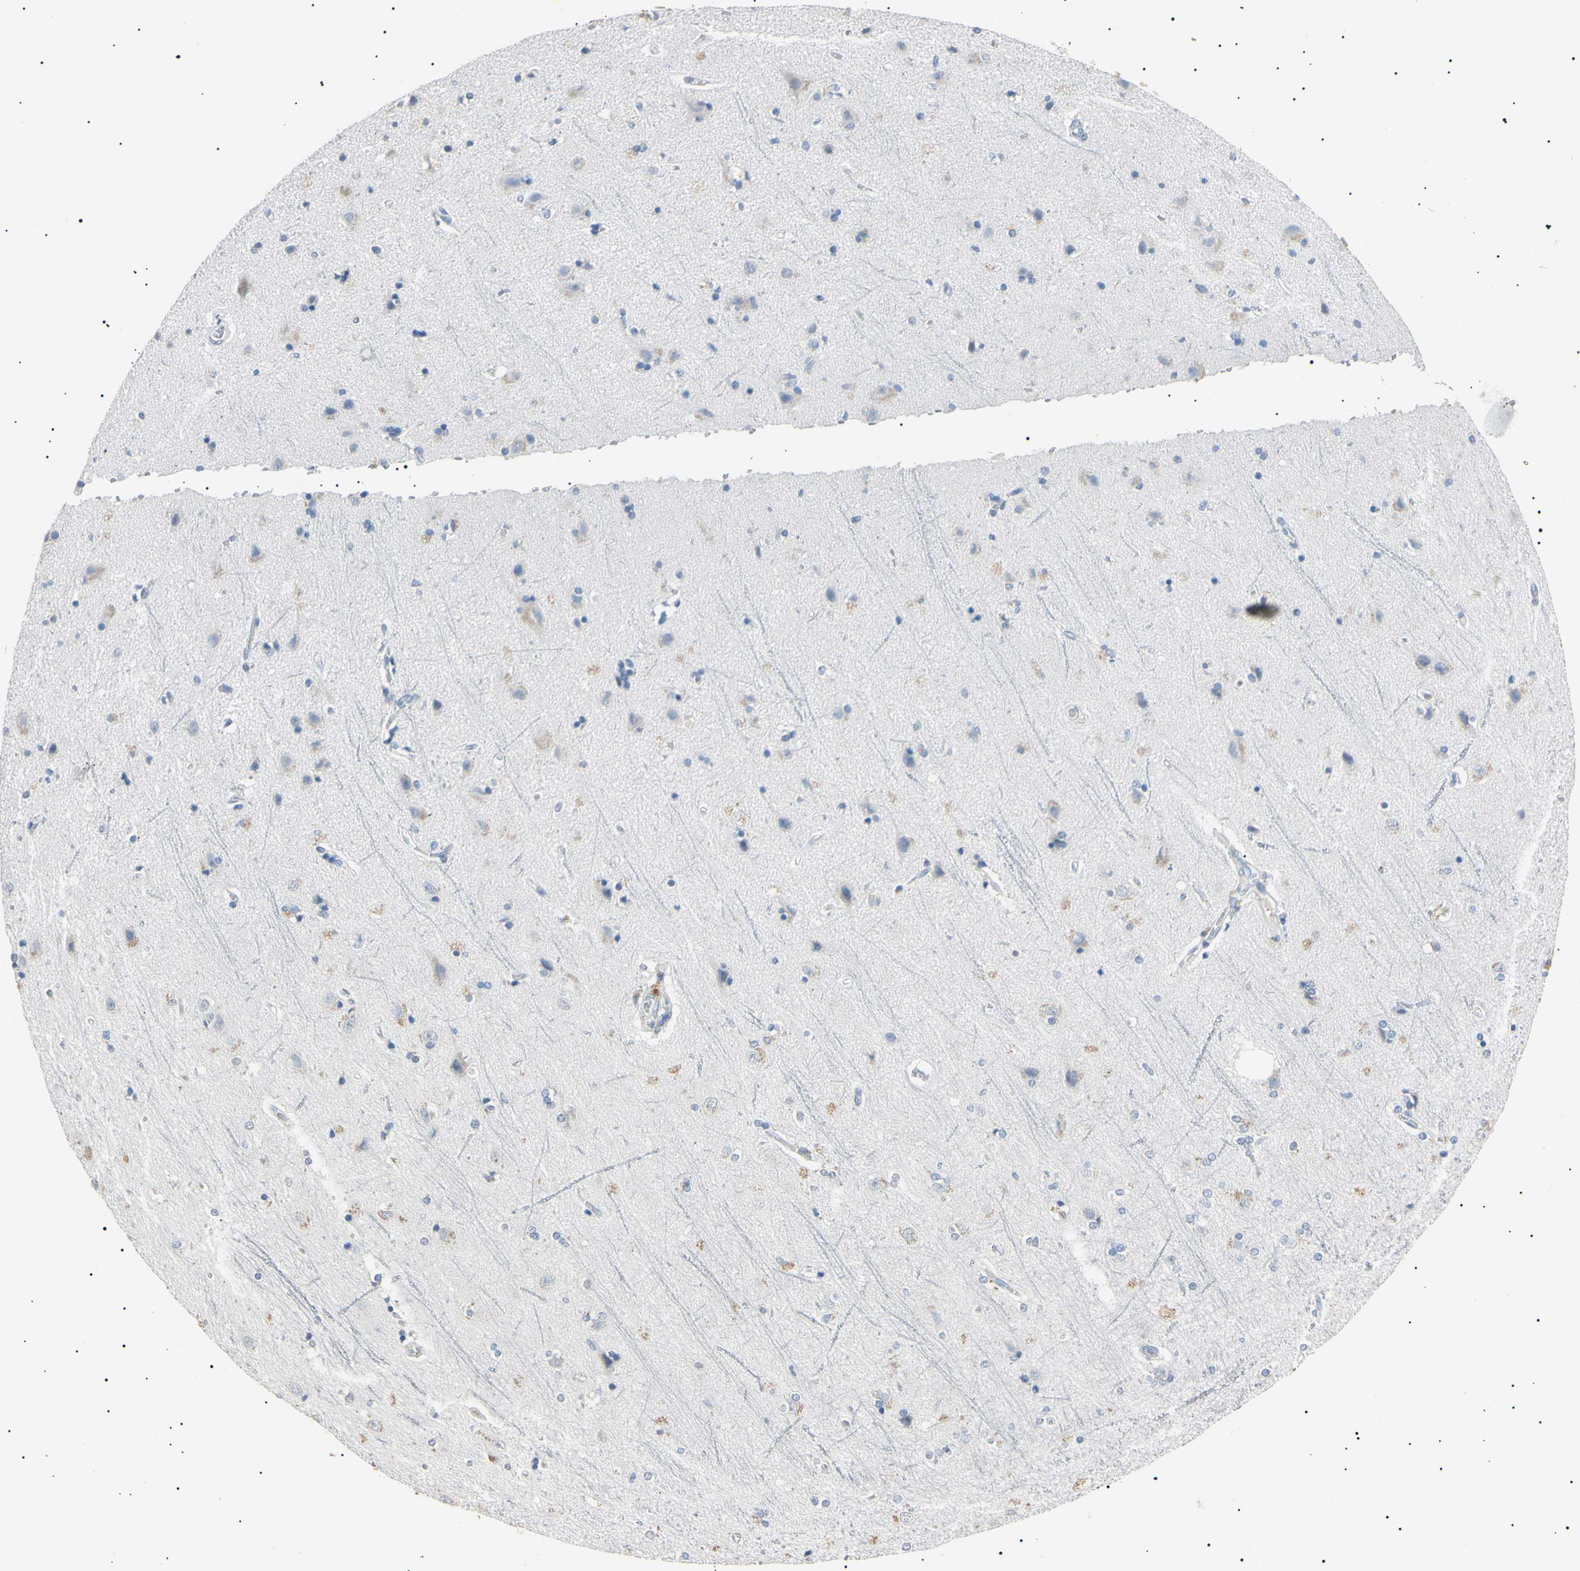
{"staining": {"intensity": "negative", "quantity": "none", "location": "none"}, "tissue": "cerebral cortex", "cell_type": "Endothelial cells", "image_type": "normal", "snomed": [{"axis": "morphology", "description": "Normal tissue, NOS"}, {"axis": "topography", "description": "Cerebral cortex"}], "caption": "Immunohistochemistry (IHC) photomicrograph of unremarkable cerebral cortex stained for a protein (brown), which shows no staining in endothelial cells. The staining is performed using DAB (3,3'-diaminobenzidine) brown chromogen with nuclei counter-stained in using hematoxylin.", "gene": "CGB3", "patient": {"sex": "female", "age": 54}}